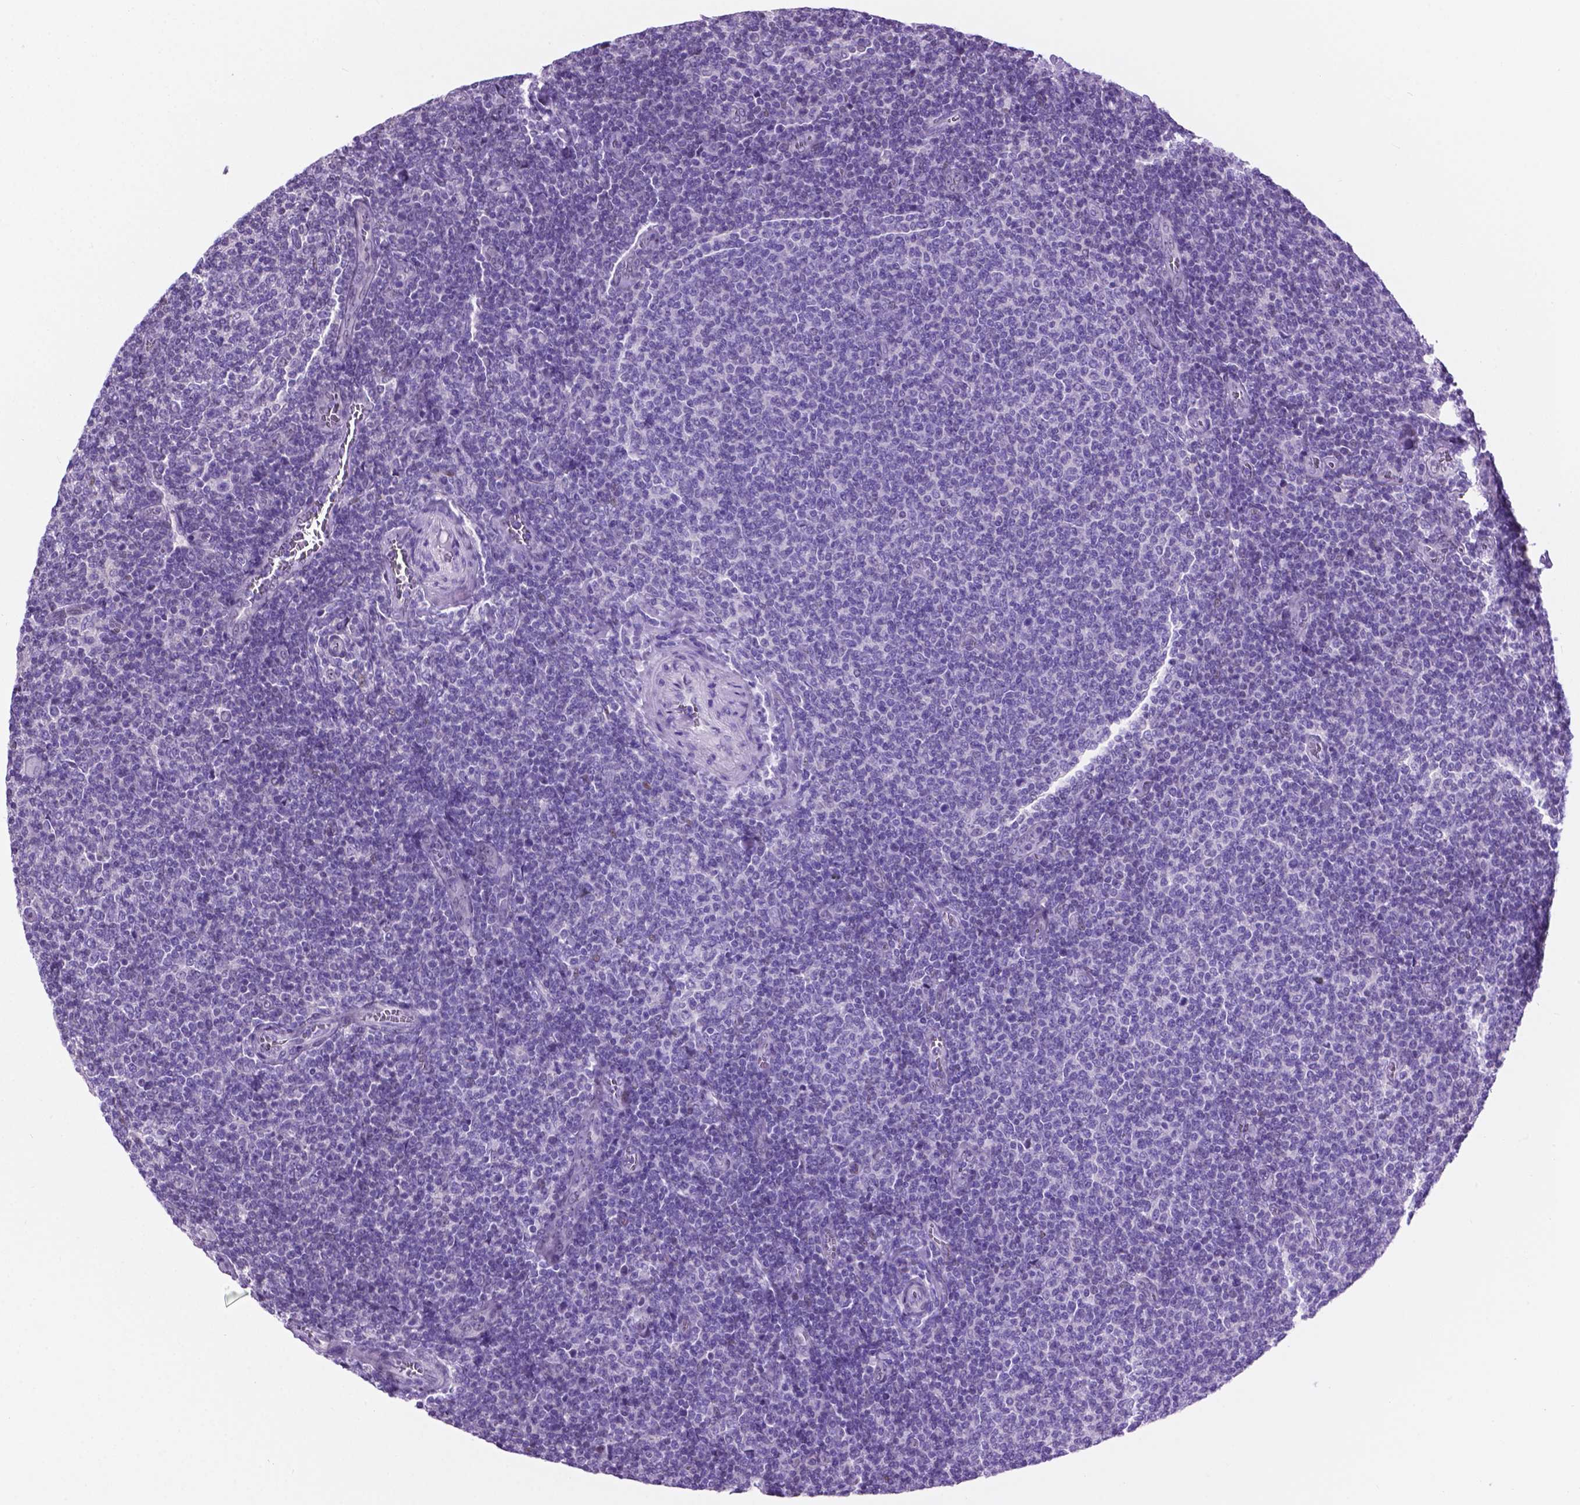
{"staining": {"intensity": "negative", "quantity": "none", "location": "none"}, "tissue": "lymphoma", "cell_type": "Tumor cells", "image_type": "cancer", "snomed": [{"axis": "morphology", "description": "Malignant lymphoma, non-Hodgkin's type, Low grade"}, {"axis": "topography", "description": "Lymph node"}], "caption": "Tumor cells are negative for brown protein staining in lymphoma.", "gene": "TMEM210", "patient": {"sex": "male", "age": 52}}